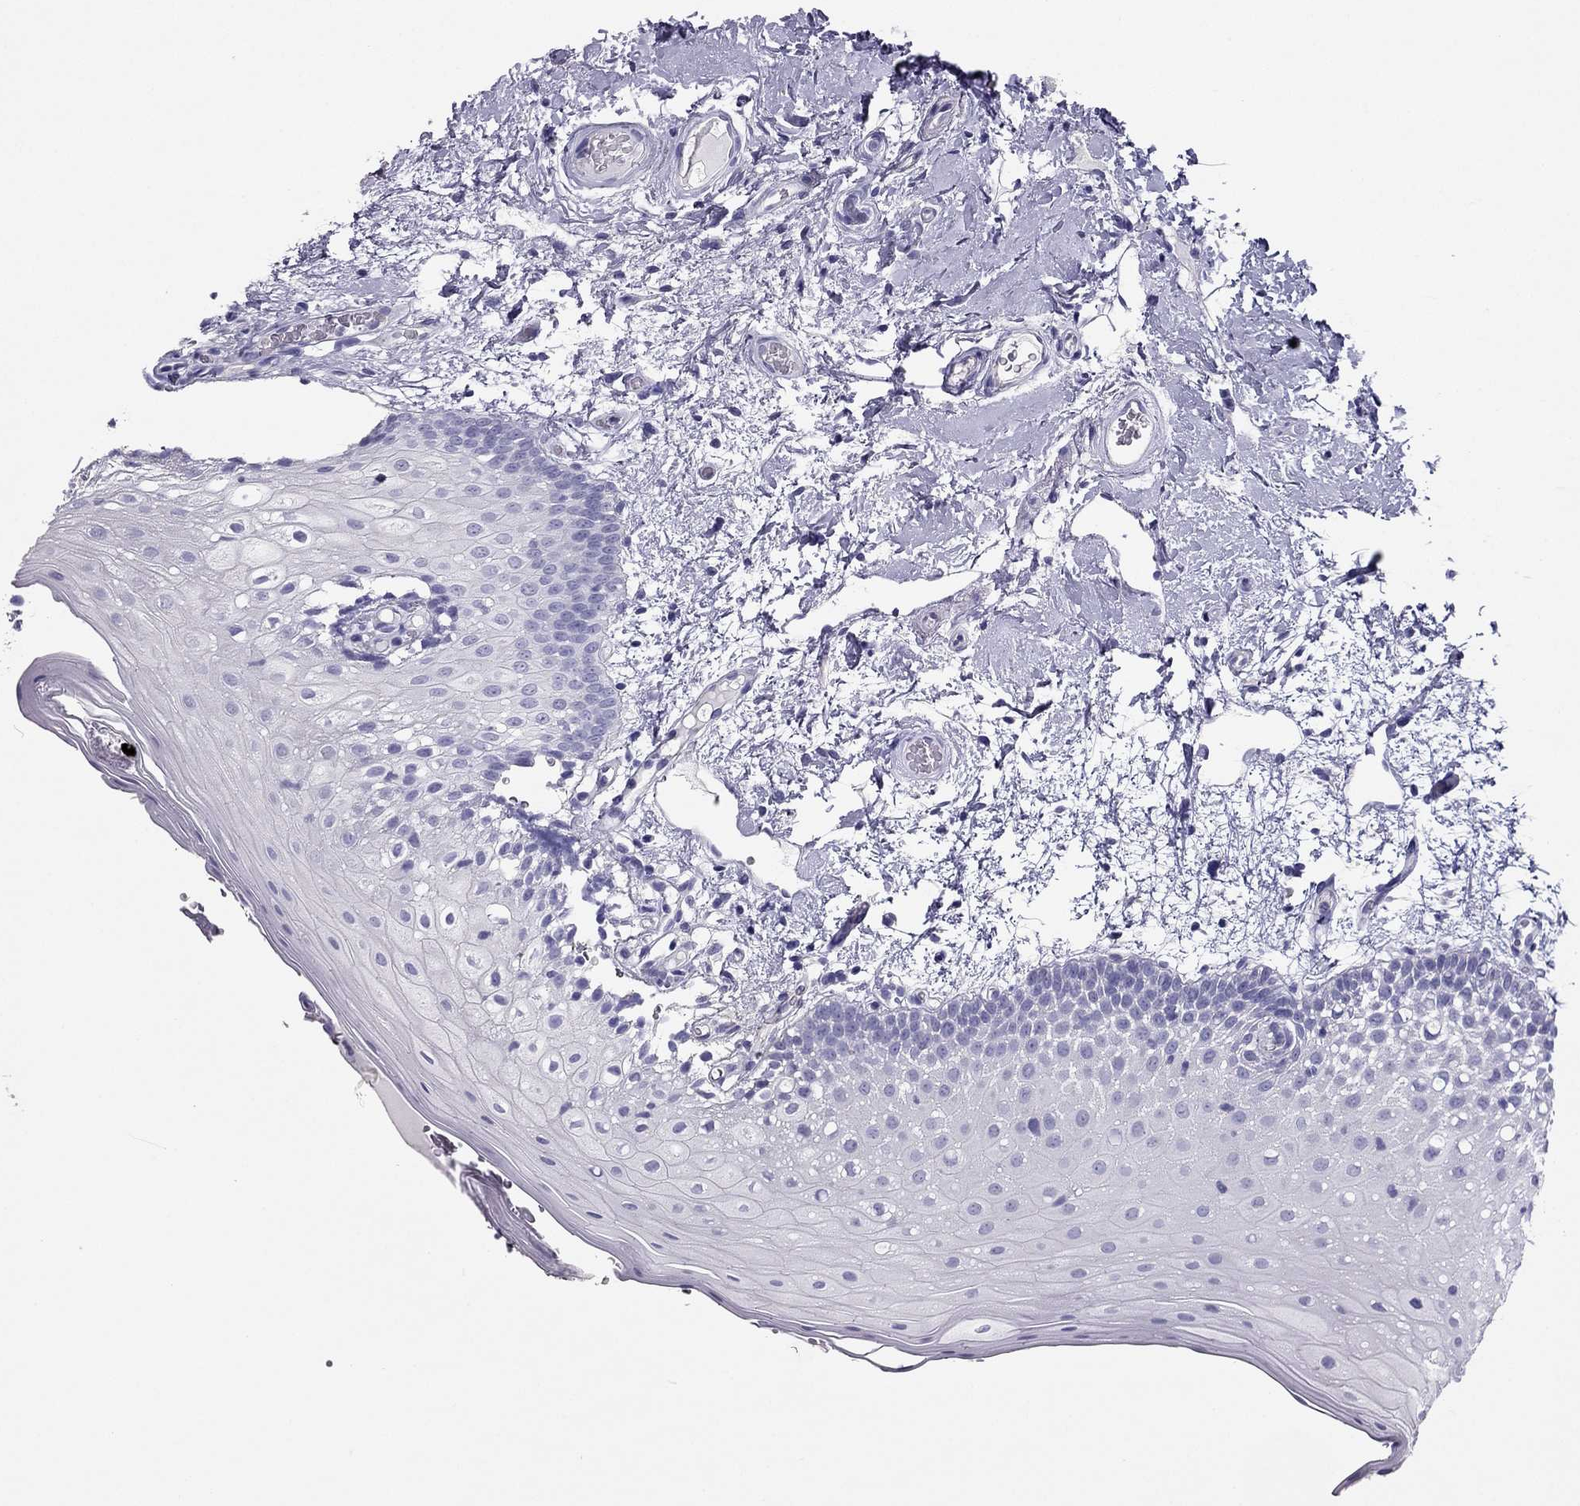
{"staining": {"intensity": "negative", "quantity": "none", "location": "none"}, "tissue": "oral mucosa", "cell_type": "Squamous epithelial cells", "image_type": "normal", "snomed": [{"axis": "morphology", "description": "Normal tissue, NOS"}, {"axis": "morphology", "description": "Squamous cell carcinoma, NOS"}, {"axis": "topography", "description": "Oral tissue"}, {"axis": "topography", "description": "Head-Neck"}], "caption": "Image shows no significant protein positivity in squamous epithelial cells of benign oral mucosa.", "gene": "PDE6A", "patient": {"sex": "male", "age": 69}}